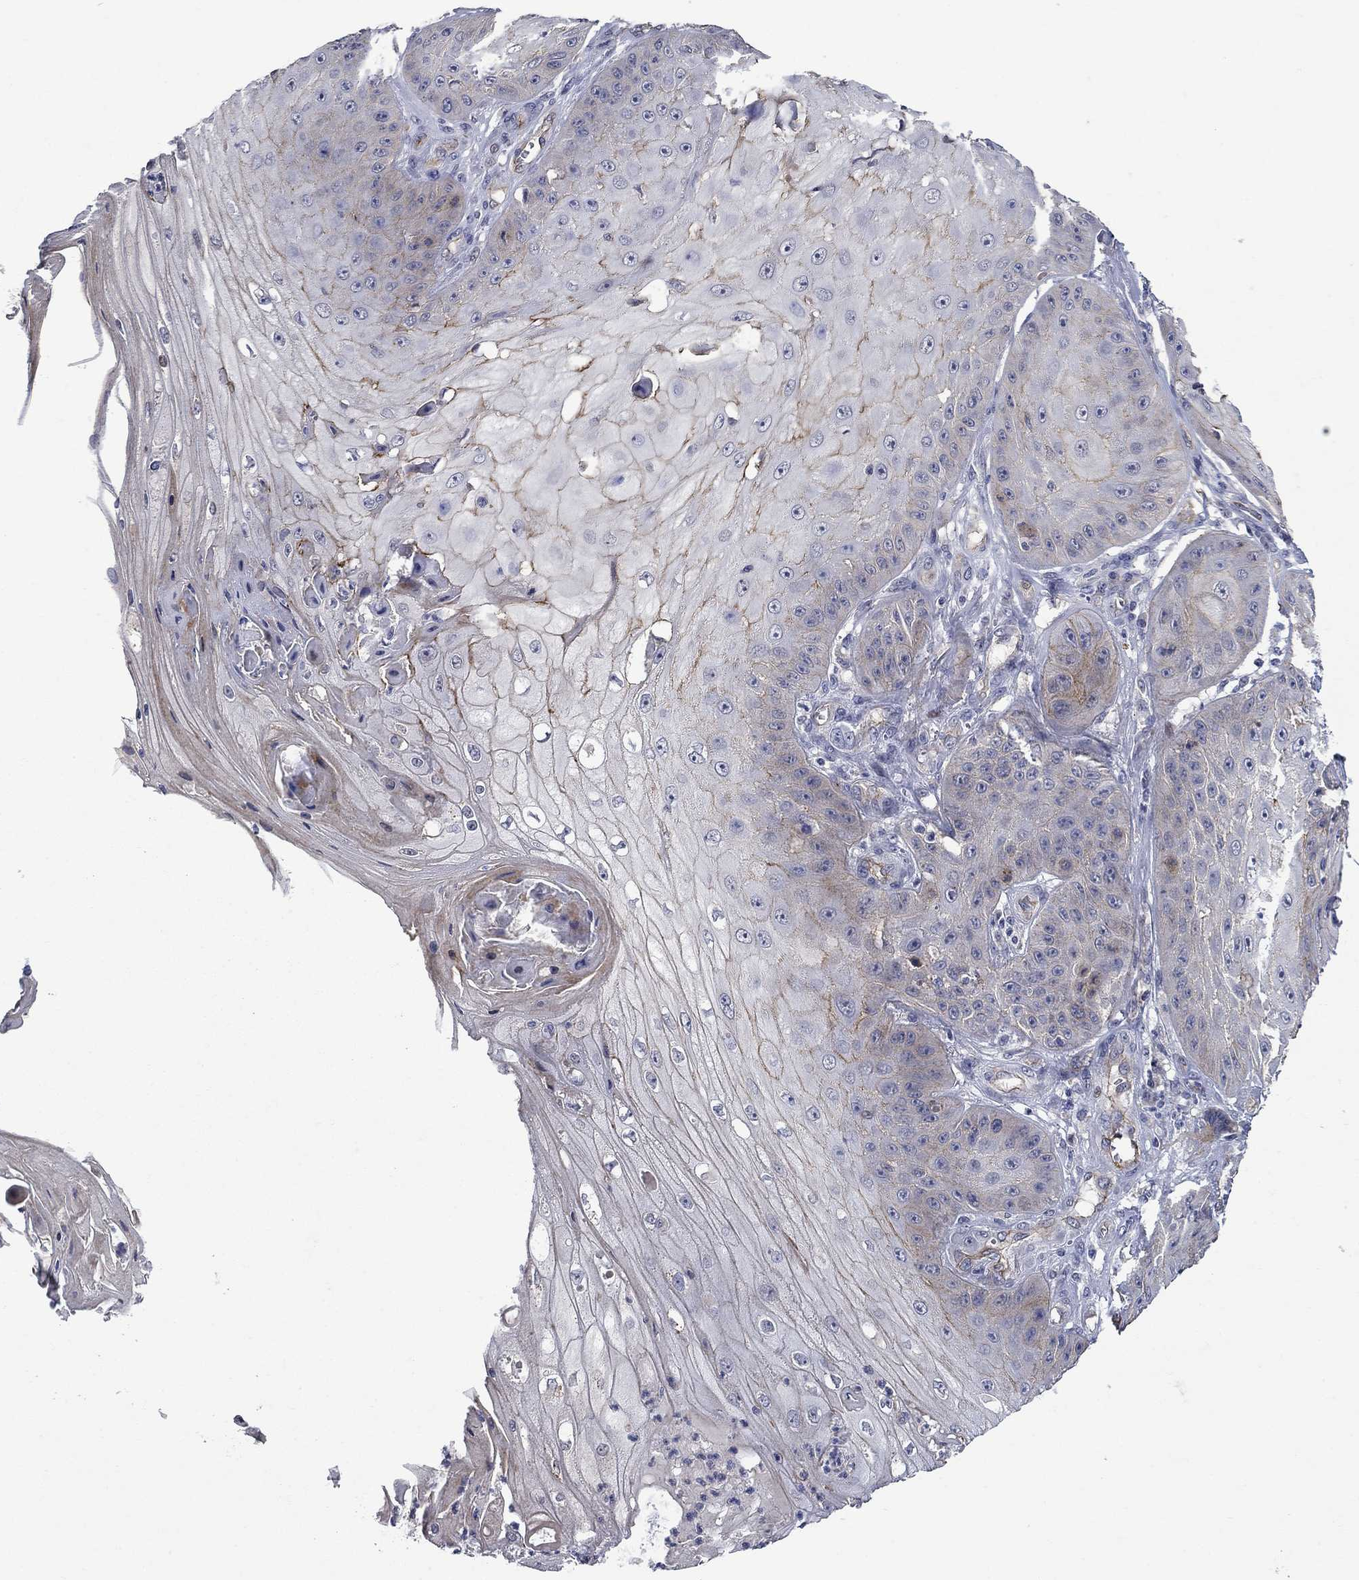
{"staining": {"intensity": "moderate", "quantity": "<25%", "location": "cytoplasmic/membranous"}, "tissue": "skin cancer", "cell_type": "Tumor cells", "image_type": "cancer", "snomed": [{"axis": "morphology", "description": "Squamous cell carcinoma, NOS"}, {"axis": "topography", "description": "Skin"}], "caption": "Tumor cells demonstrate moderate cytoplasmic/membranous expression in approximately <25% of cells in skin cancer.", "gene": "SLC7A1", "patient": {"sex": "male", "age": 70}}